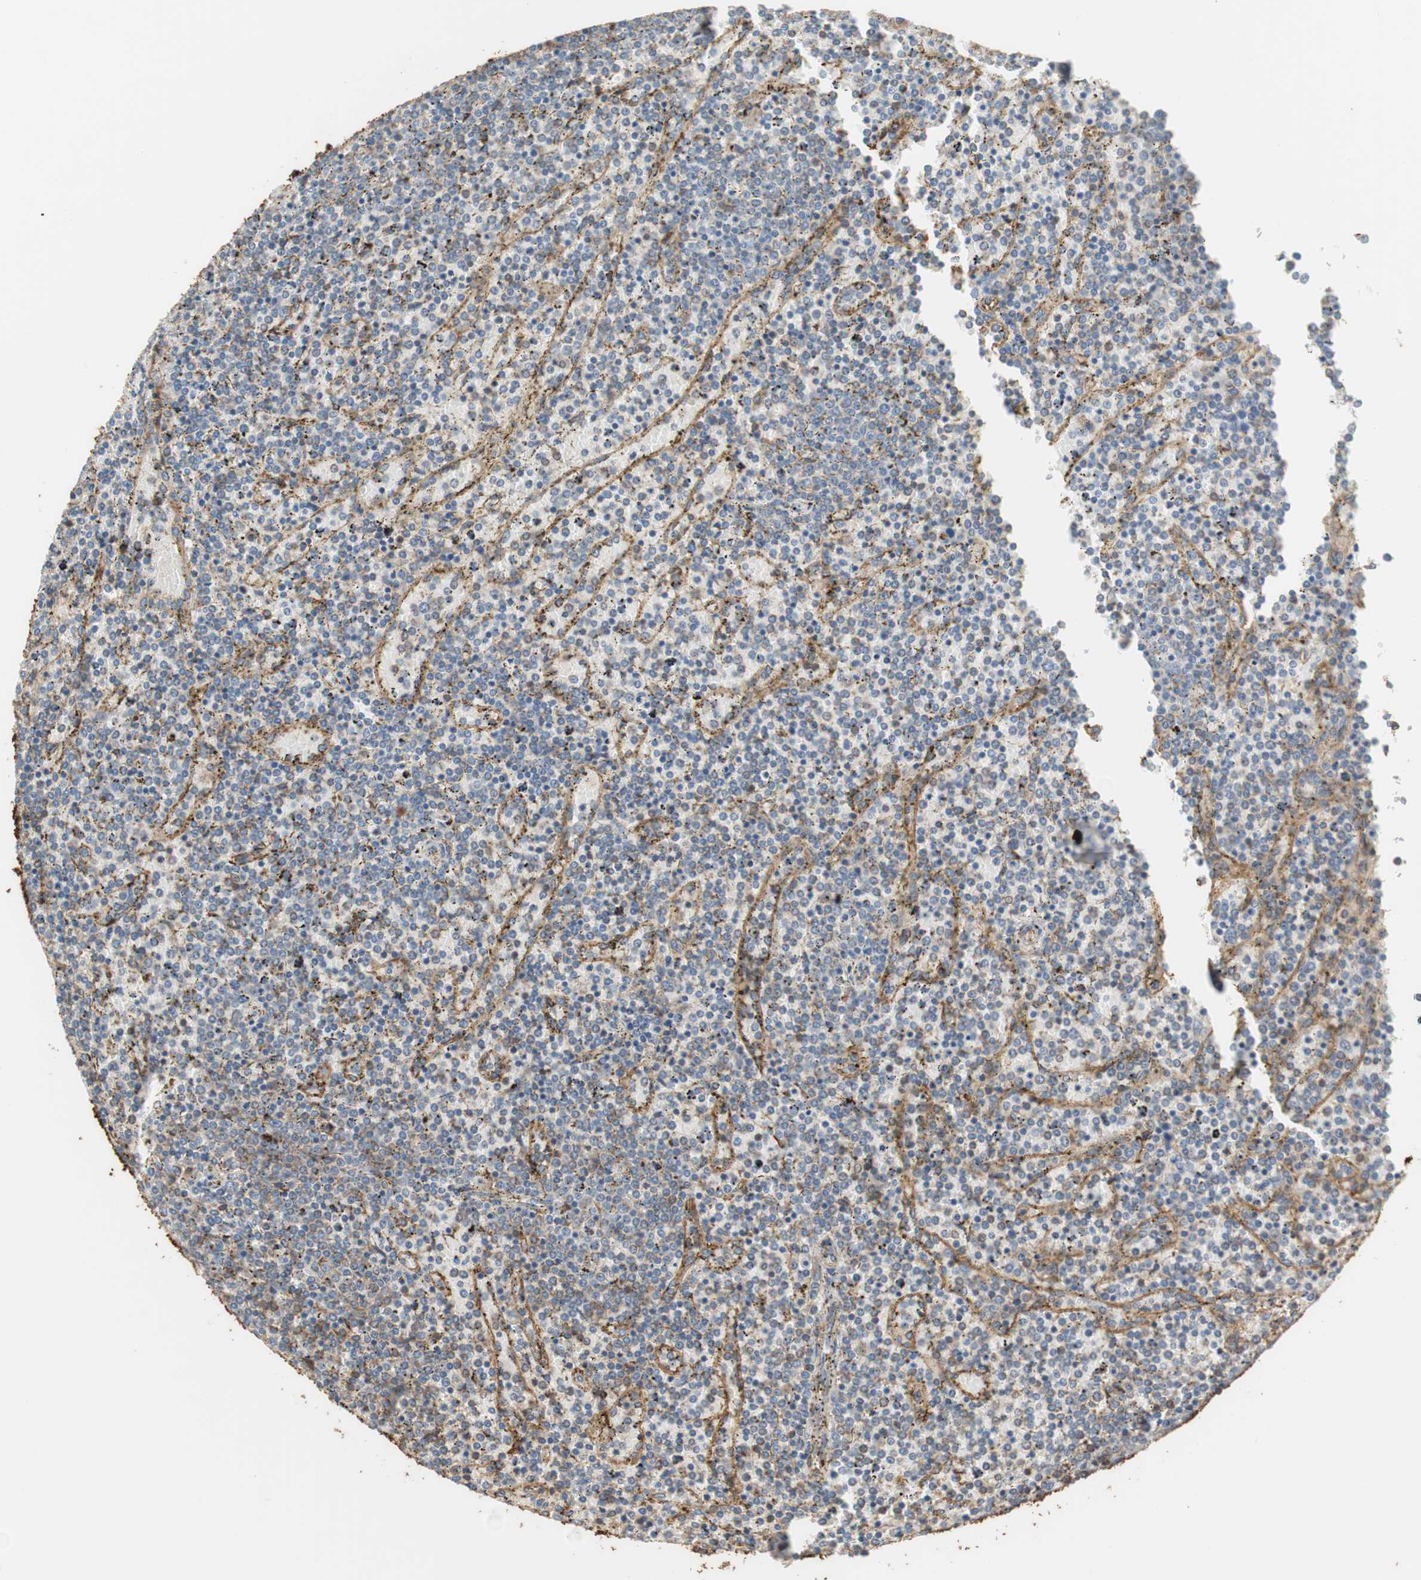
{"staining": {"intensity": "moderate", "quantity": "25%-75%", "location": "cytoplasmic/membranous"}, "tissue": "lymphoma", "cell_type": "Tumor cells", "image_type": "cancer", "snomed": [{"axis": "morphology", "description": "Malignant lymphoma, non-Hodgkin's type, Low grade"}, {"axis": "topography", "description": "Spleen"}], "caption": "Immunohistochemistry (IHC) micrograph of neoplastic tissue: malignant lymphoma, non-Hodgkin's type (low-grade) stained using IHC exhibits medium levels of moderate protein expression localized specifically in the cytoplasmic/membranous of tumor cells, appearing as a cytoplasmic/membranous brown color.", "gene": "GPSM2", "patient": {"sex": "female", "age": 77}}